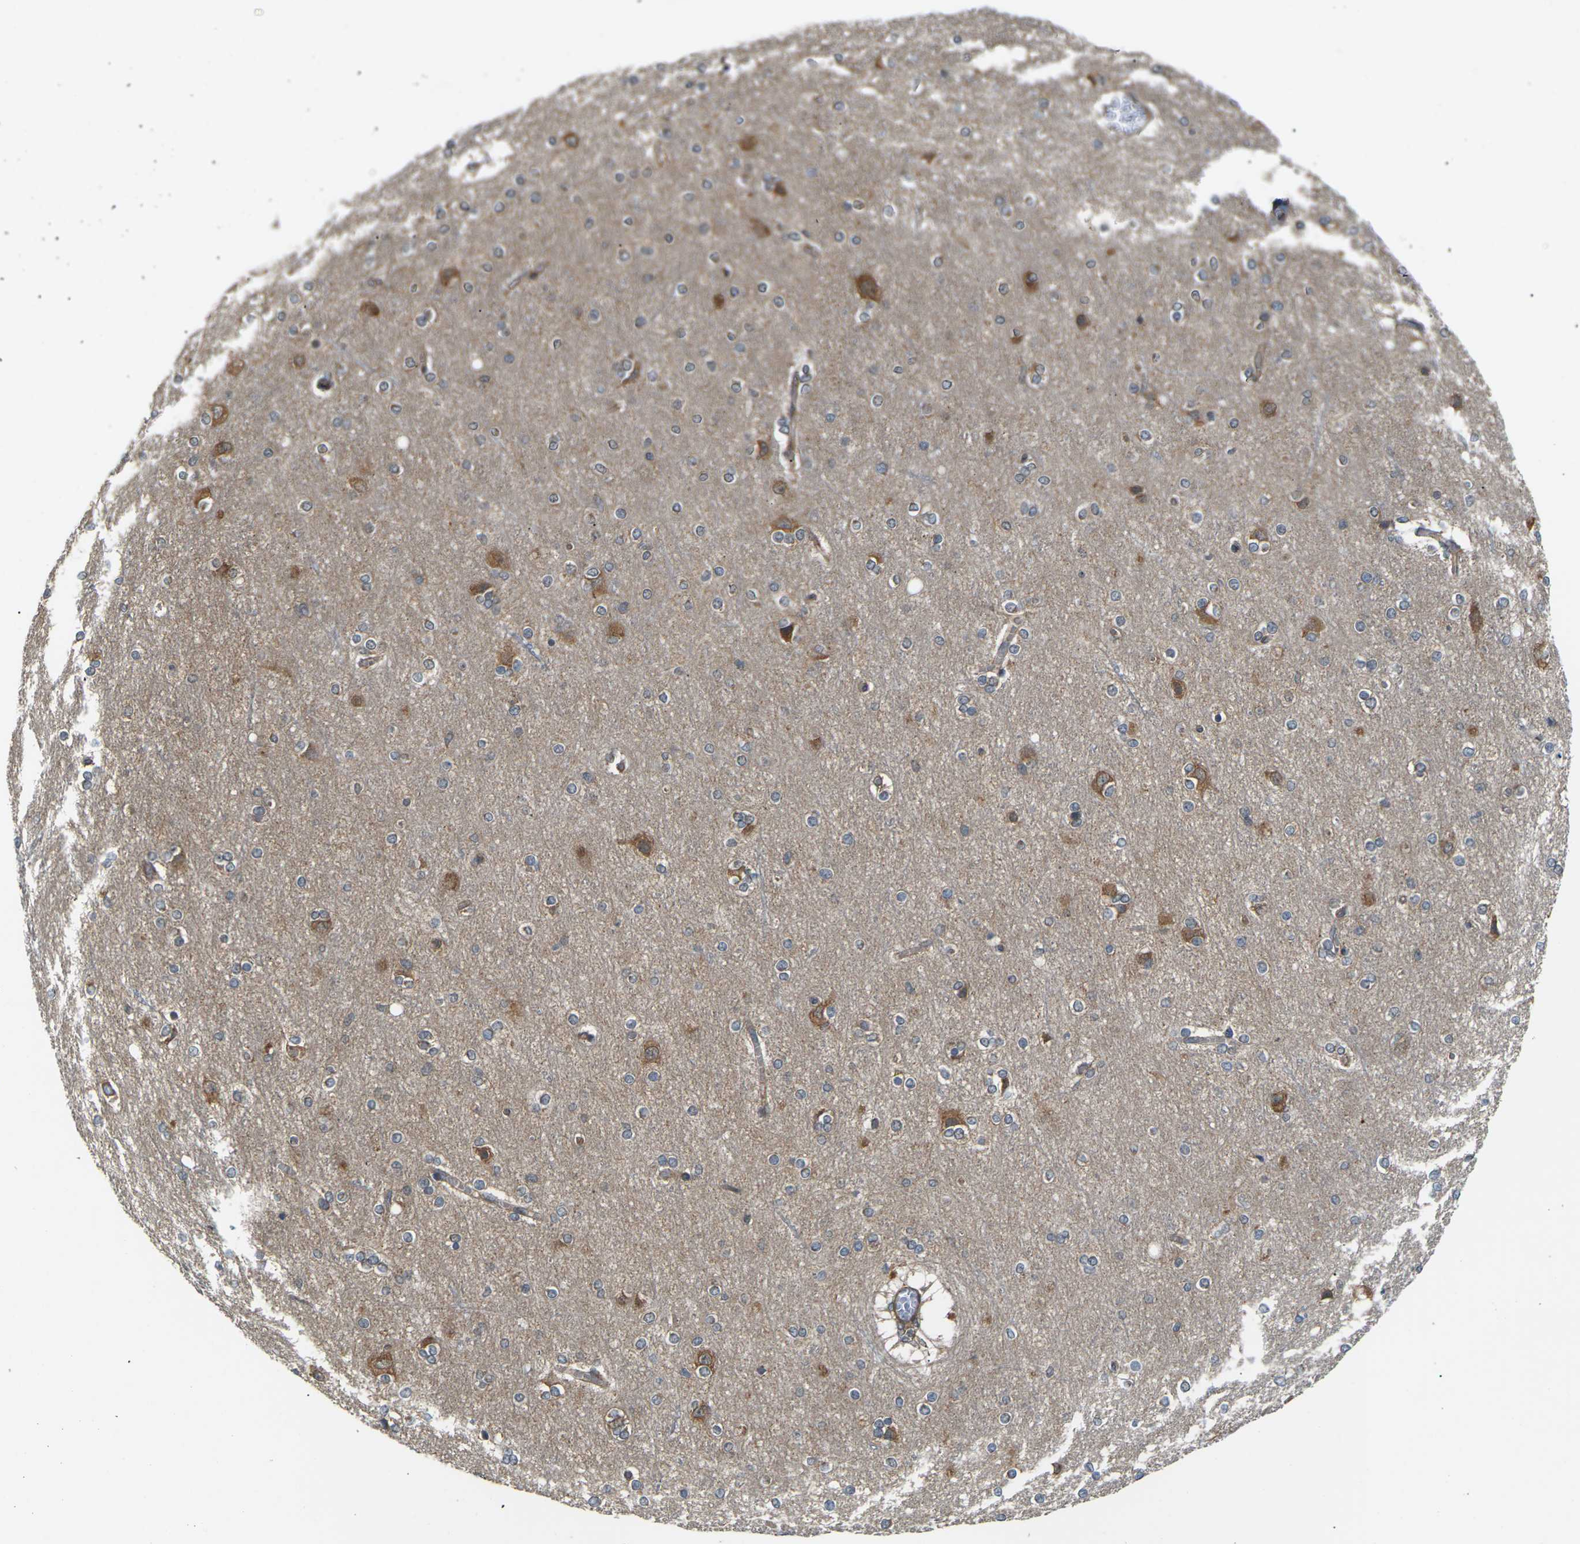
{"staining": {"intensity": "moderate", "quantity": ">75%", "location": "cytoplasmic/membranous"}, "tissue": "cerebral cortex", "cell_type": "Endothelial cells", "image_type": "normal", "snomed": [{"axis": "morphology", "description": "Normal tissue, NOS"}, {"axis": "topography", "description": "Cerebral cortex"}], "caption": "Immunohistochemistry (IHC) staining of benign cerebral cortex, which displays medium levels of moderate cytoplasmic/membranous positivity in about >75% of endothelial cells indicating moderate cytoplasmic/membranous protein expression. The staining was performed using DAB (brown) for protein detection and nuclei were counterstained in hematoxylin (blue).", "gene": "NRAS", "patient": {"sex": "female", "age": 54}}